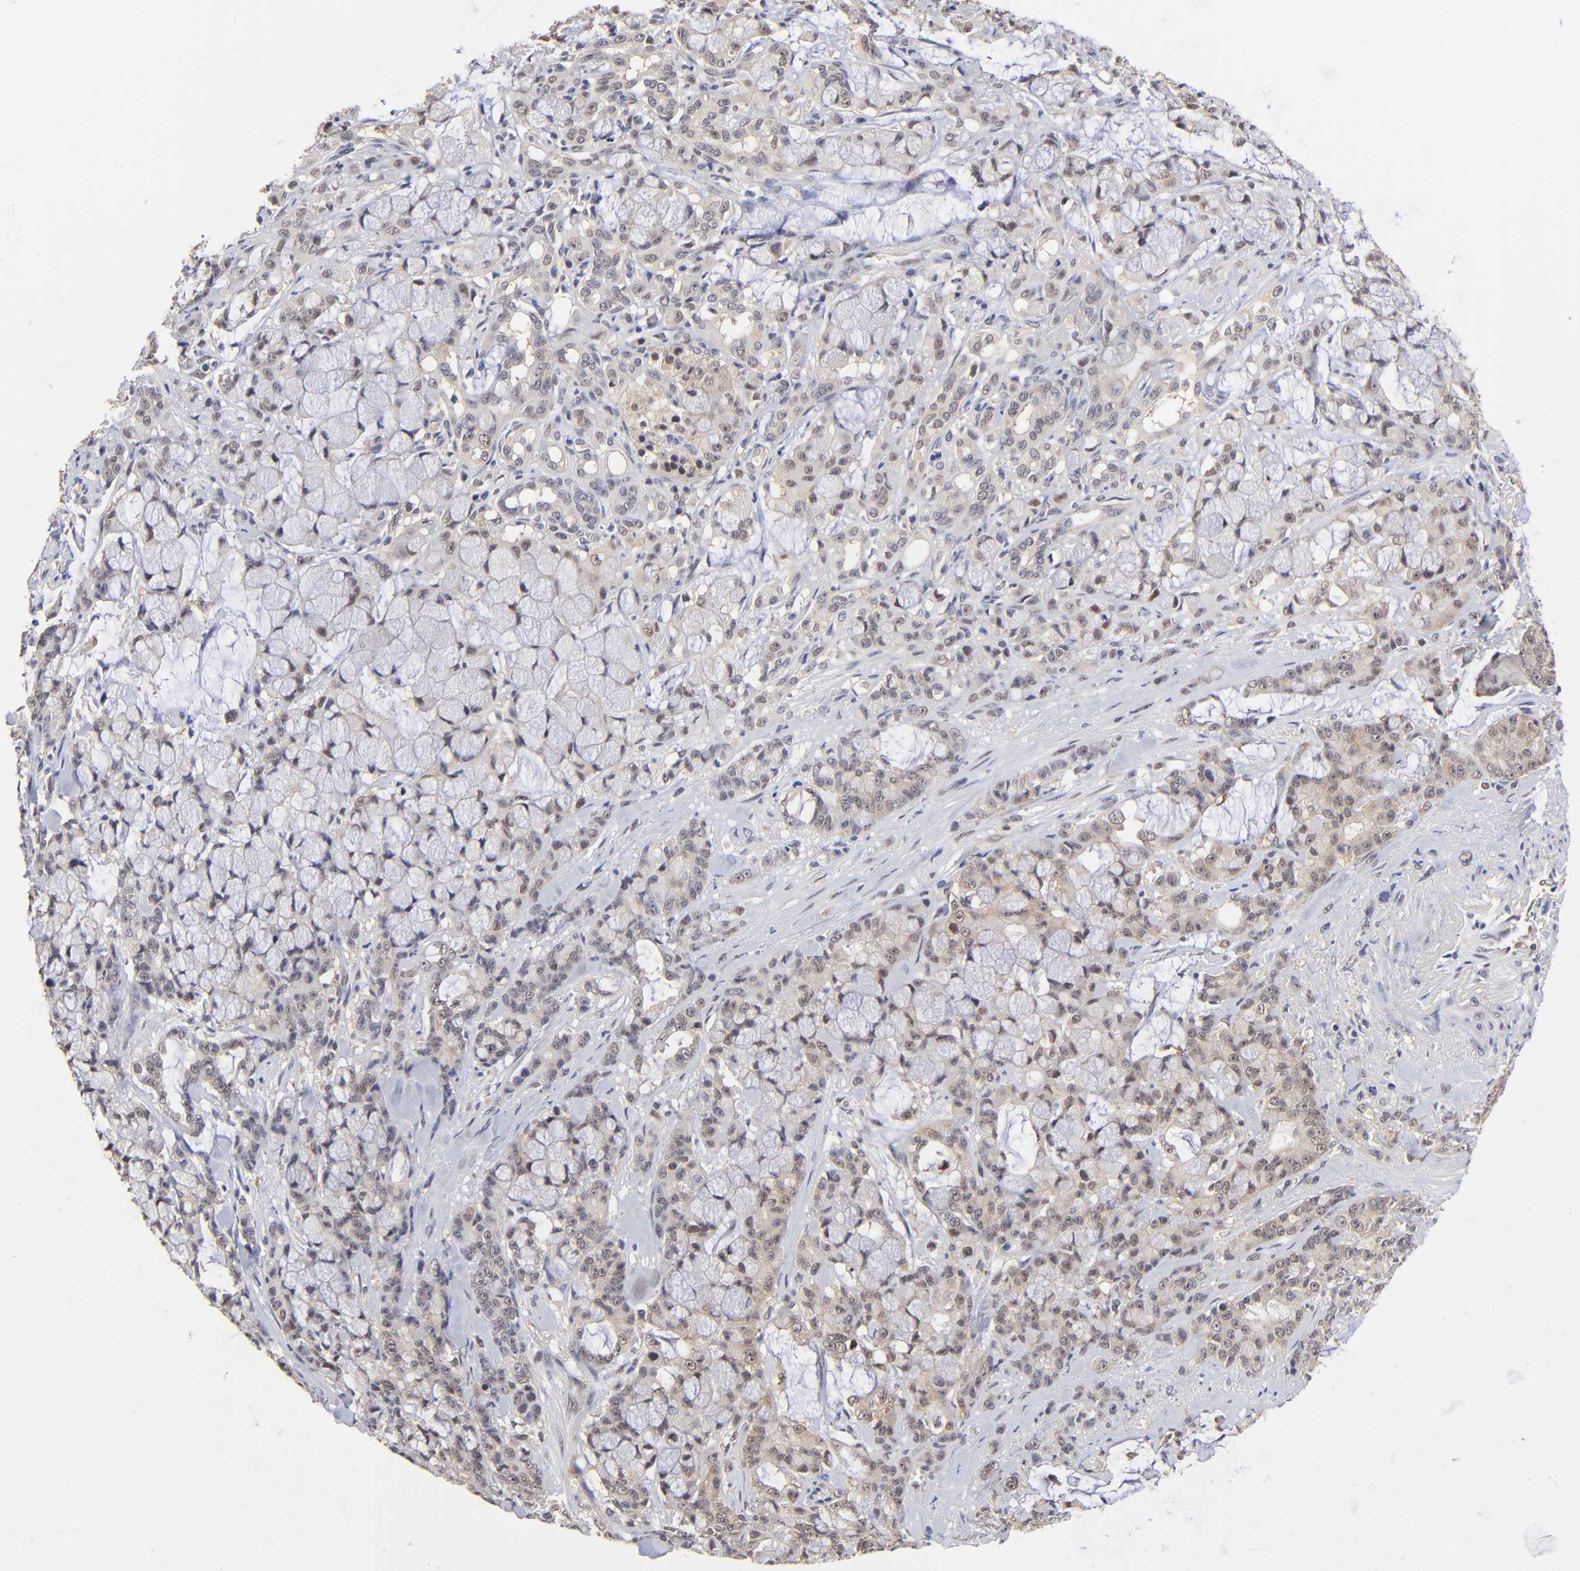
{"staining": {"intensity": "weak", "quantity": "<25%", "location": "cytoplasmic/membranous,nuclear"}, "tissue": "pancreatic cancer", "cell_type": "Tumor cells", "image_type": "cancer", "snomed": [{"axis": "morphology", "description": "Adenocarcinoma, NOS"}, {"axis": "topography", "description": "Pancreas"}], "caption": "Protein analysis of adenocarcinoma (pancreatic) demonstrates no significant positivity in tumor cells. (Brightfield microscopy of DAB immunohistochemistry at high magnification).", "gene": "PSMC4", "patient": {"sex": "female", "age": 73}}